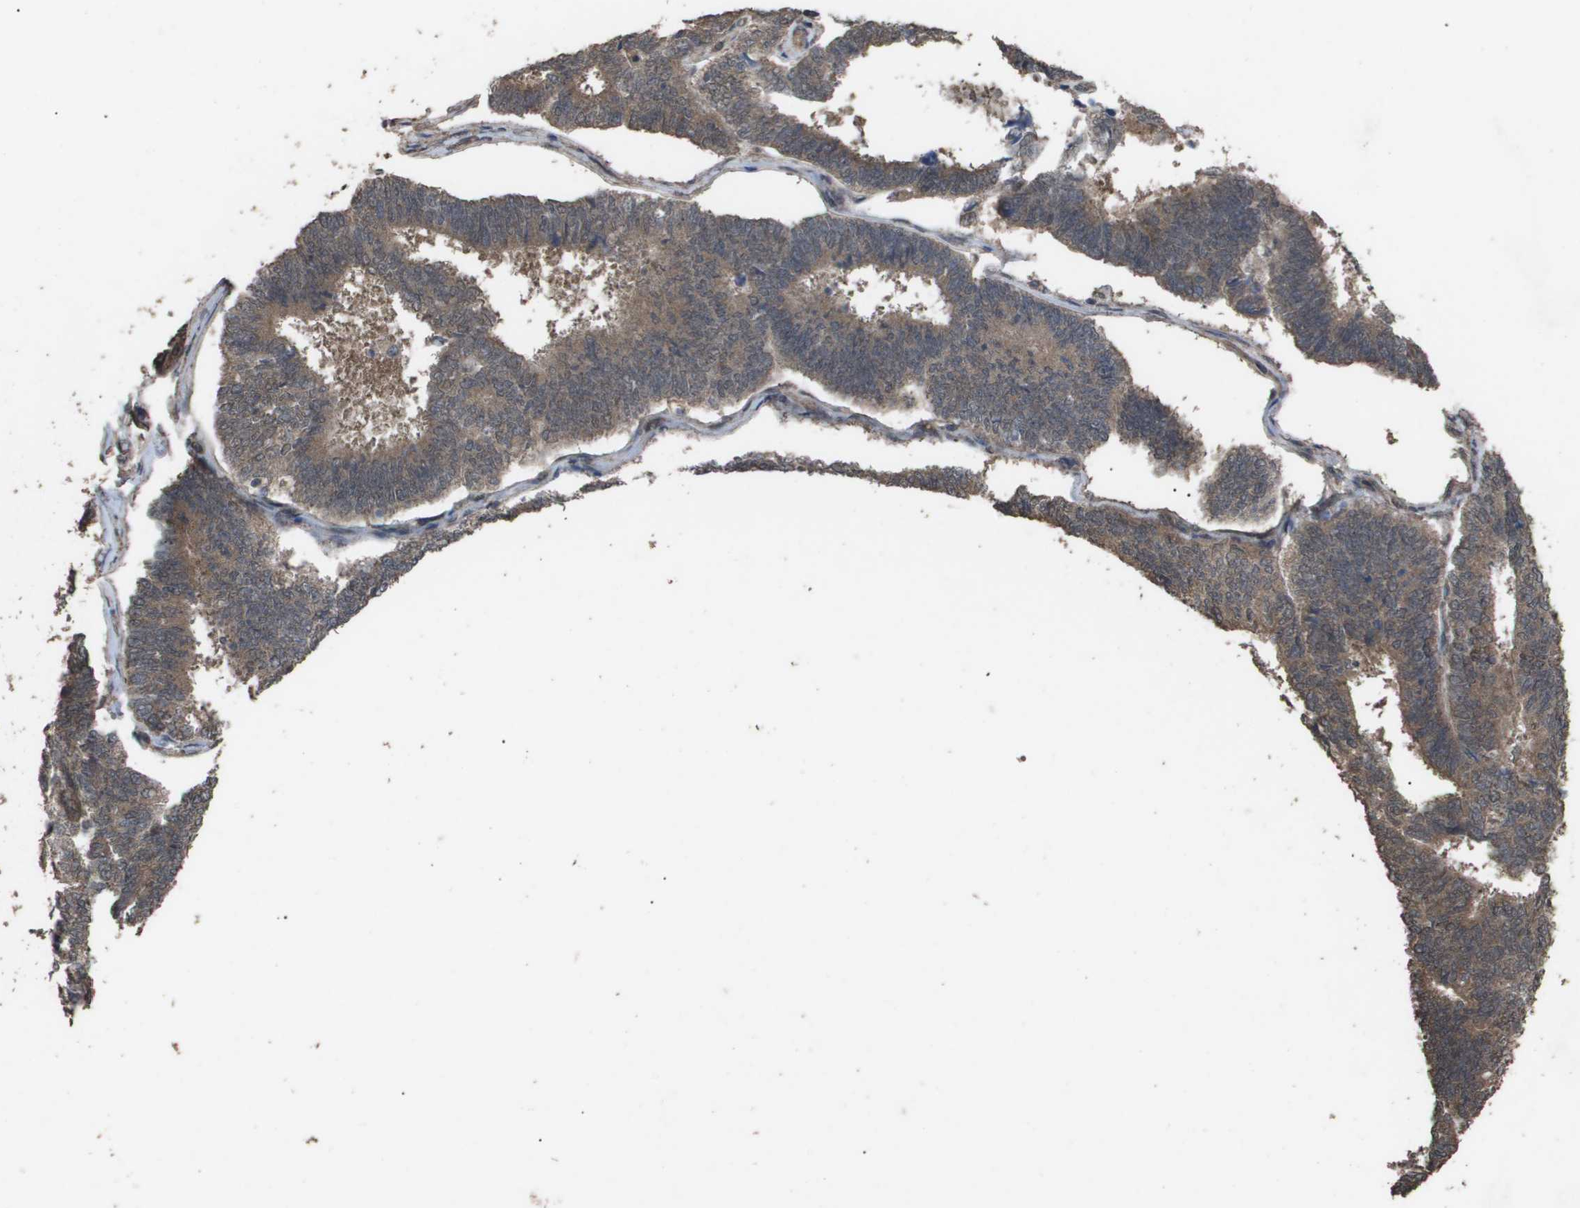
{"staining": {"intensity": "moderate", "quantity": ">75%", "location": "cytoplasmic/membranous"}, "tissue": "endometrial cancer", "cell_type": "Tumor cells", "image_type": "cancer", "snomed": [{"axis": "morphology", "description": "Adenocarcinoma, NOS"}, {"axis": "topography", "description": "Endometrium"}], "caption": "A medium amount of moderate cytoplasmic/membranous expression is present in about >75% of tumor cells in endometrial adenocarcinoma tissue.", "gene": "CUL5", "patient": {"sex": "female", "age": 70}}